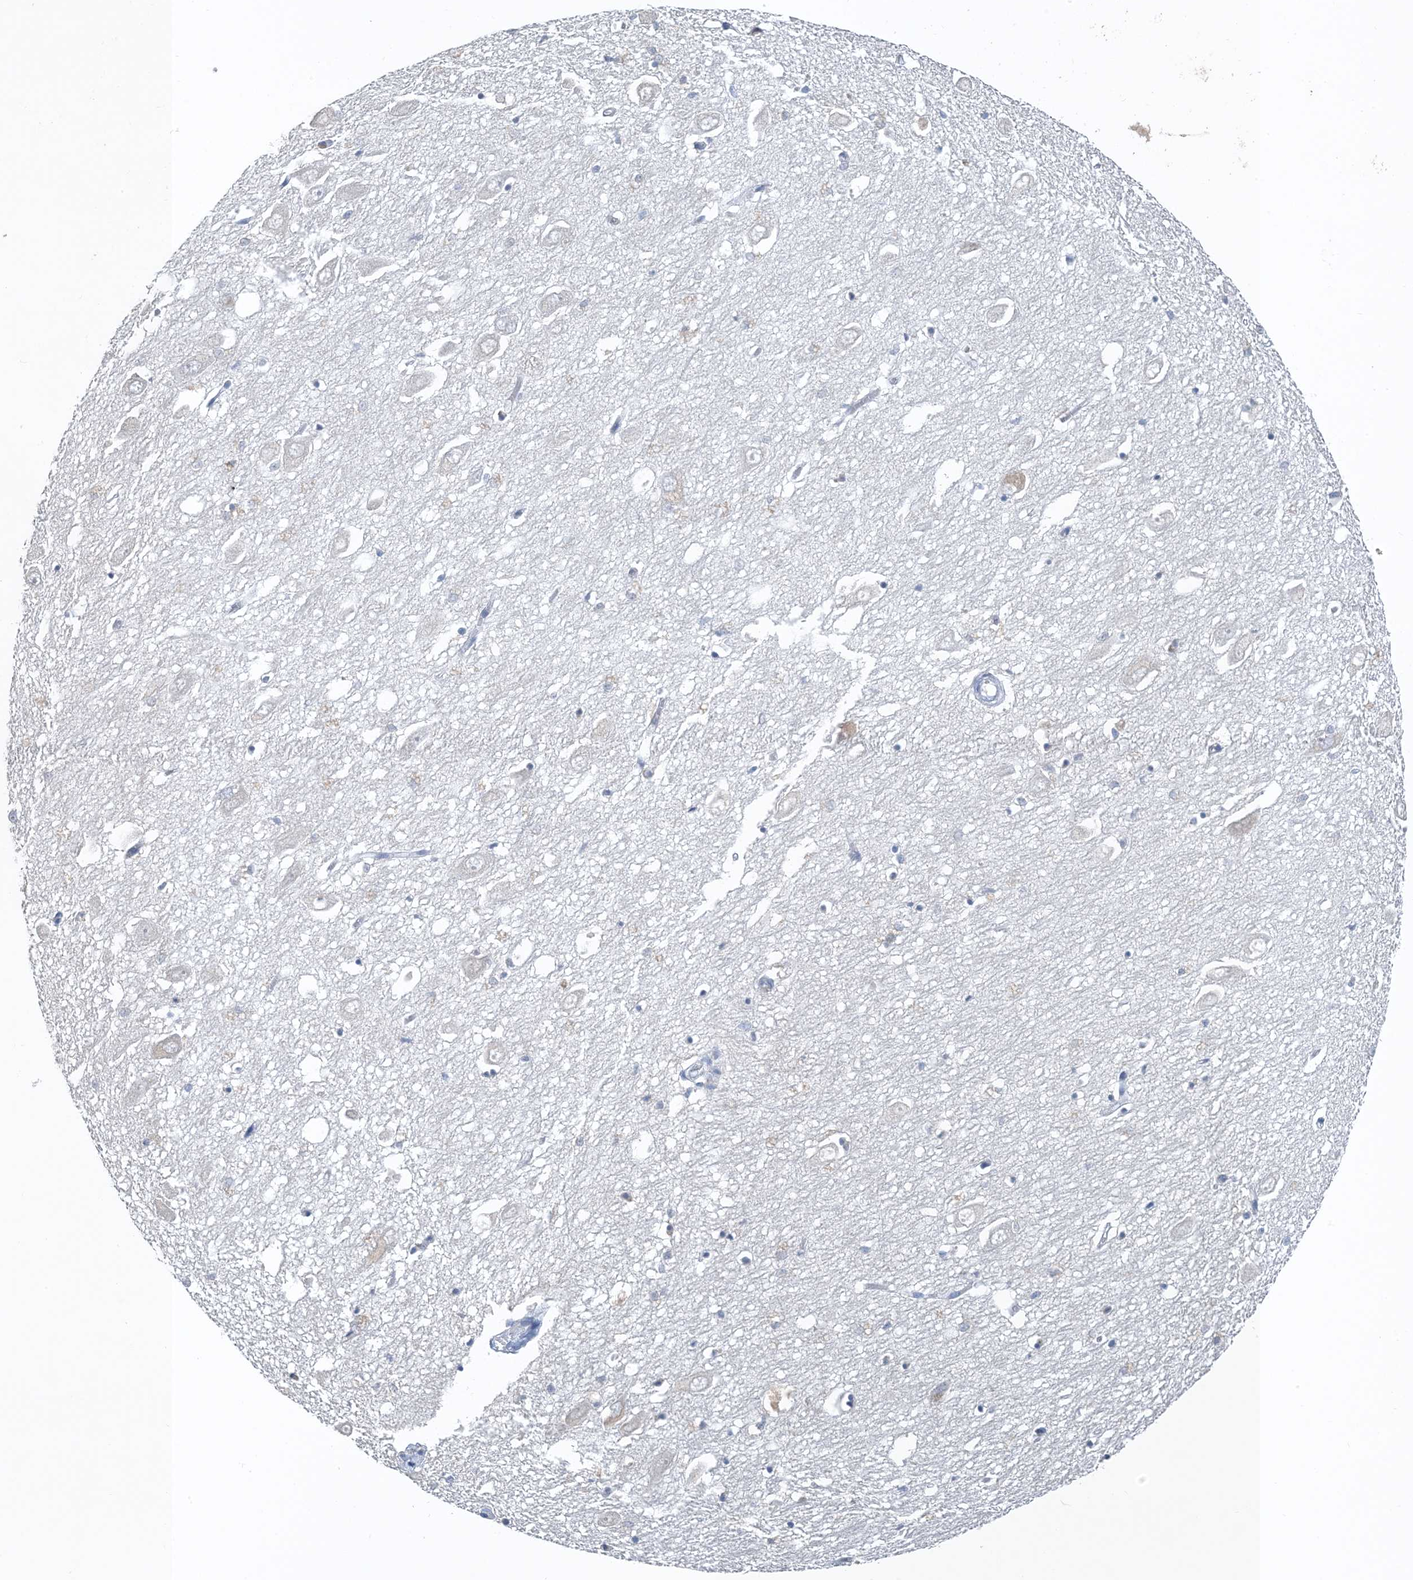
{"staining": {"intensity": "negative", "quantity": "none", "location": "none"}, "tissue": "hippocampus", "cell_type": "Glial cells", "image_type": "normal", "snomed": [{"axis": "morphology", "description": "Normal tissue, NOS"}, {"axis": "topography", "description": "Hippocampus"}], "caption": "IHC of normal hippocampus reveals no expression in glial cells.", "gene": "CTRL", "patient": {"sex": "female", "age": 64}}